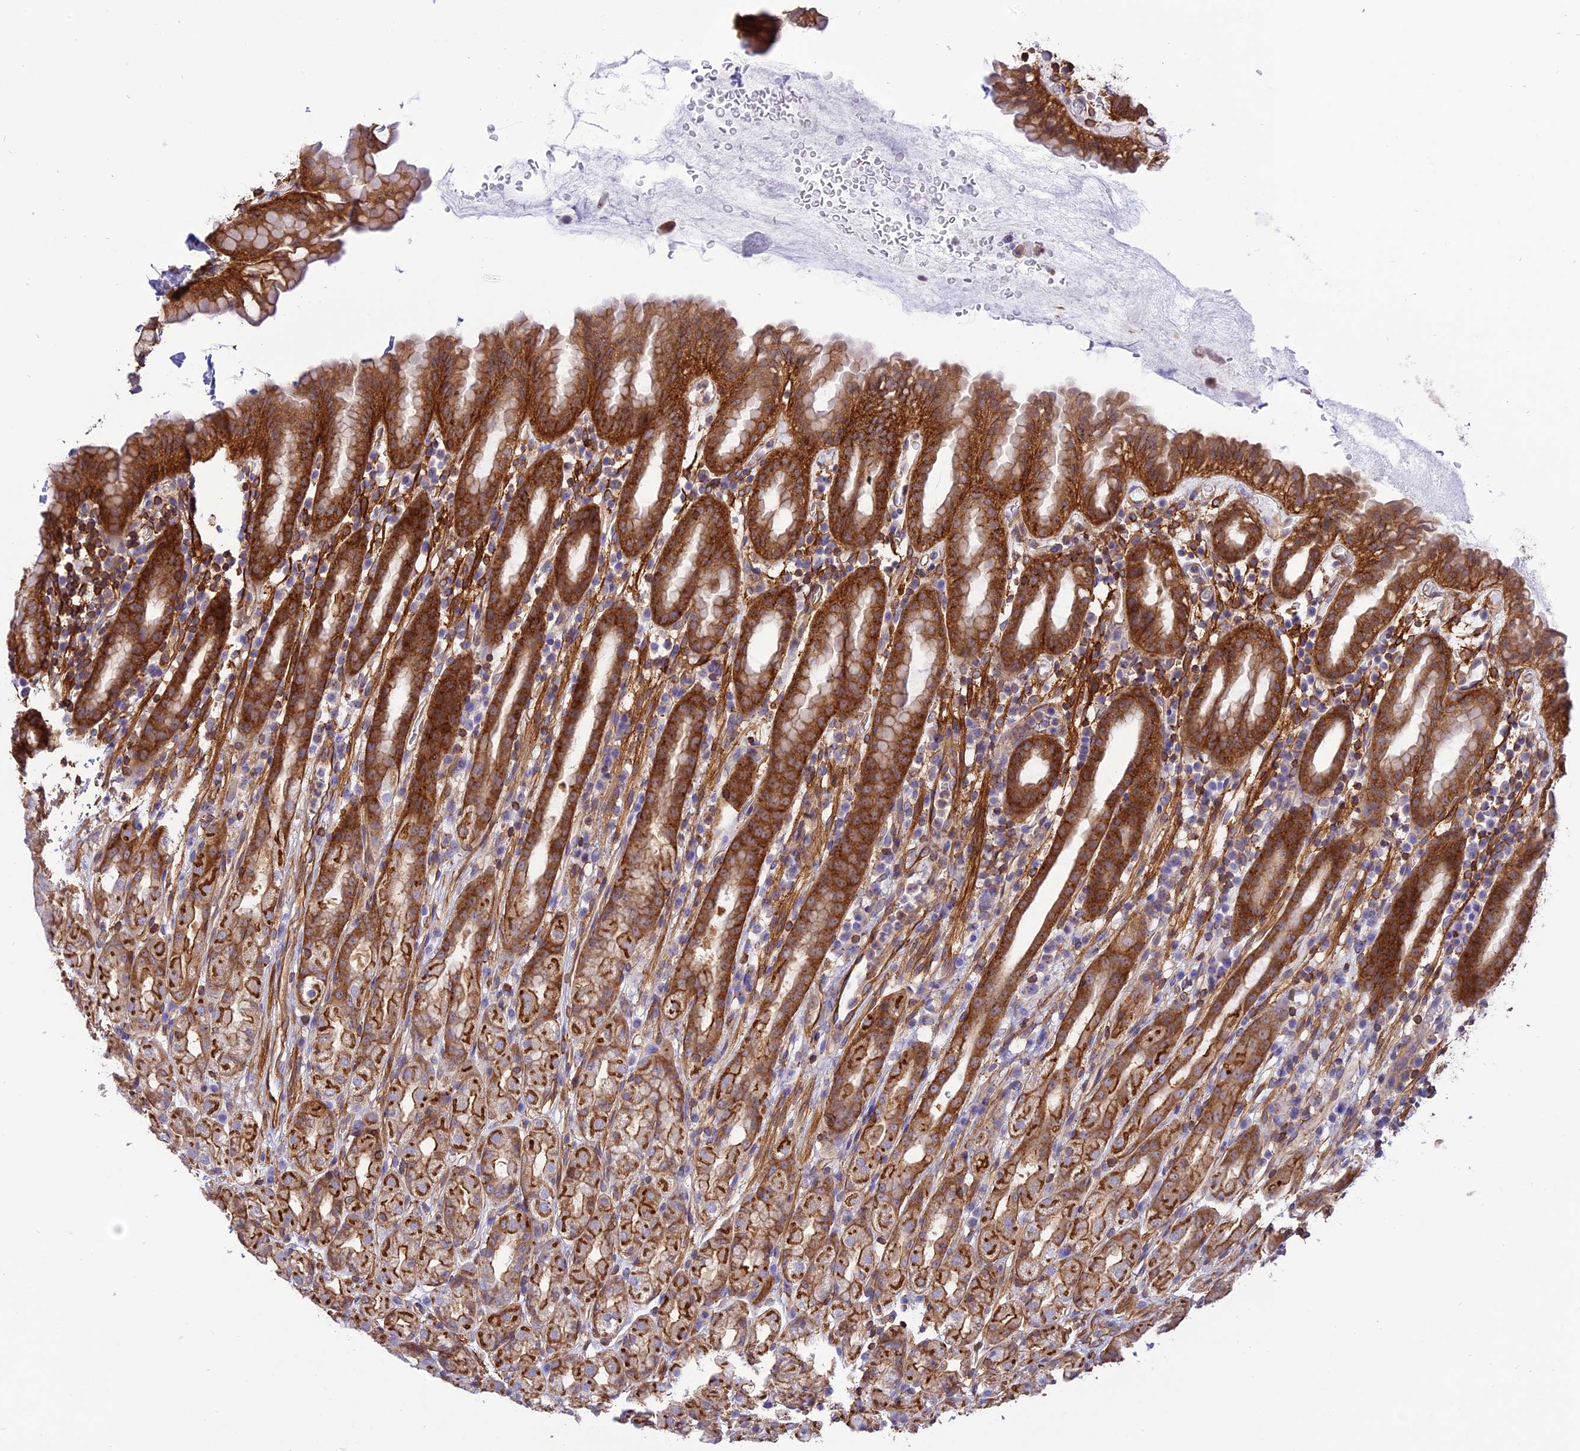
{"staining": {"intensity": "strong", "quantity": "25%-75%", "location": "cytoplasmic/membranous"}, "tissue": "stomach", "cell_type": "Glandular cells", "image_type": "normal", "snomed": [{"axis": "morphology", "description": "Normal tissue, NOS"}, {"axis": "topography", "description": "Stomach, upper"}], "caption": "Brown immunohistochemical staining in benign stomach displays strong cytoplasmic/membranous expression in about 25%-75% of glandular cells.", "gene": "SEPTIN9", "patient": {"sex": "male", "age": 47}}